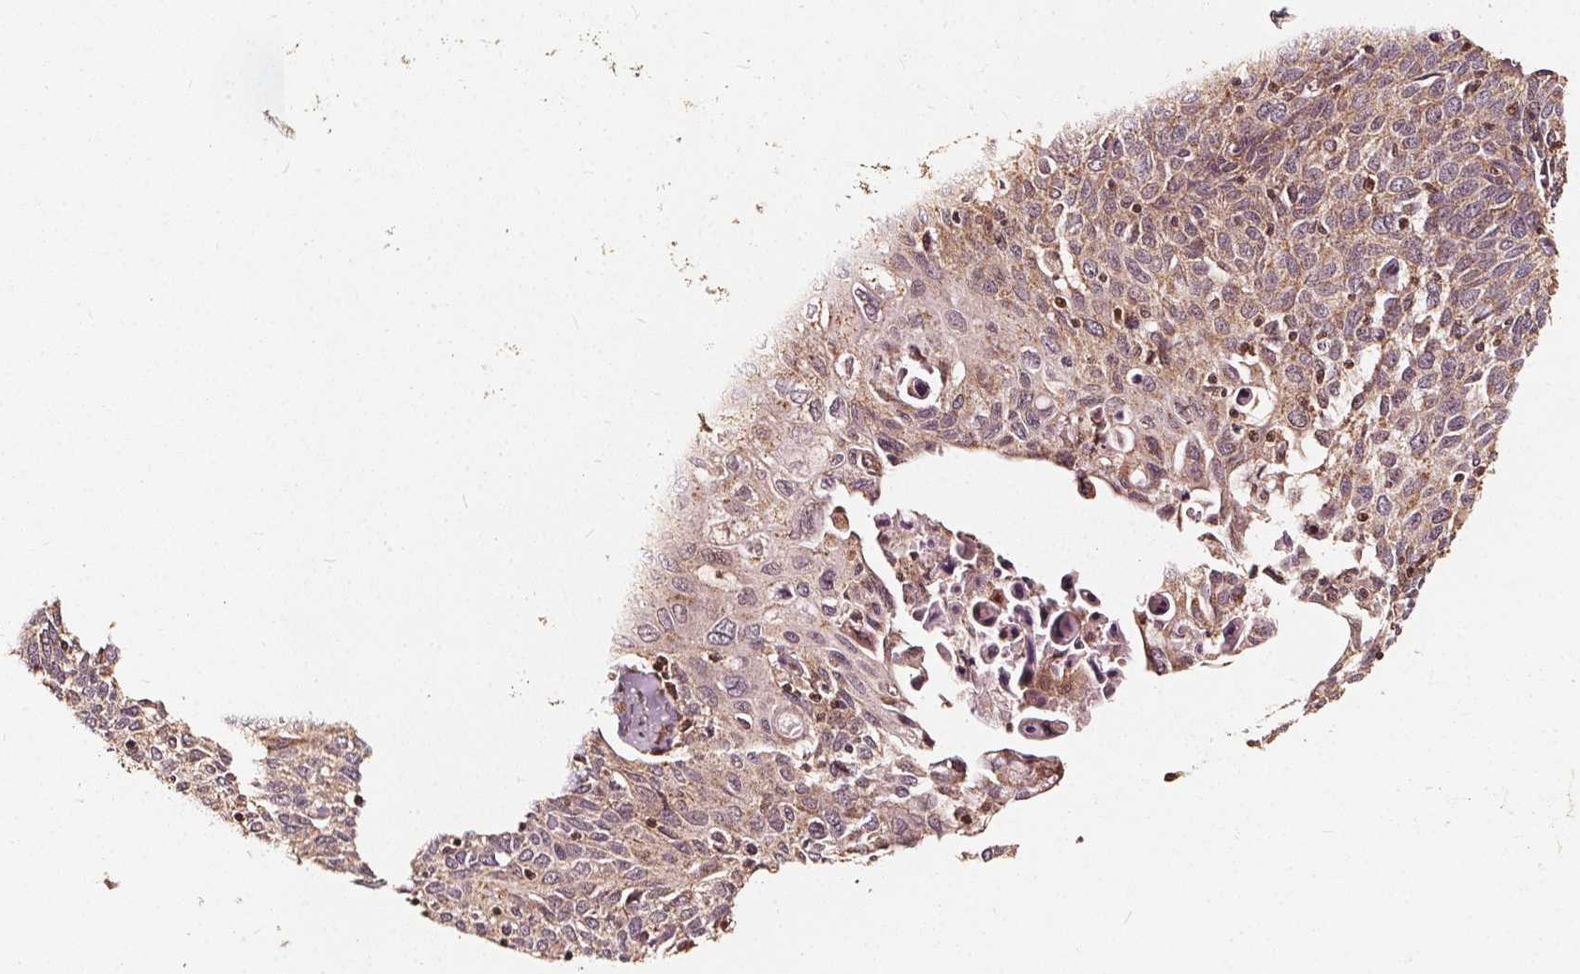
{"staining": {"intensity": "moderate", "quantity": ">75%", "location": "cytoplasmic/membranous"}, "tissue": "cervical cancer", "cell_type": "Tumor cells", "image_type": "cancer", "snomed": [{"axis": "morphology", "description": "Squamous cell carcinoma, NOS"}, {"axis": "topography", "description": "Cervix"}], "caption": "Tumor cells demonstrate moderate cytoplasmic/membranous expression in approximately >75% of cells in cervical cancer (squamous cell carcinoma). The protein is stained brown, and the nuclei are stained in blue (DAB (3,3'-diaminobenzidine) IHC with brightfield microscopy, high magnification).", "gene": "AIP", "patient": {"sex": "female", "age": 62}}